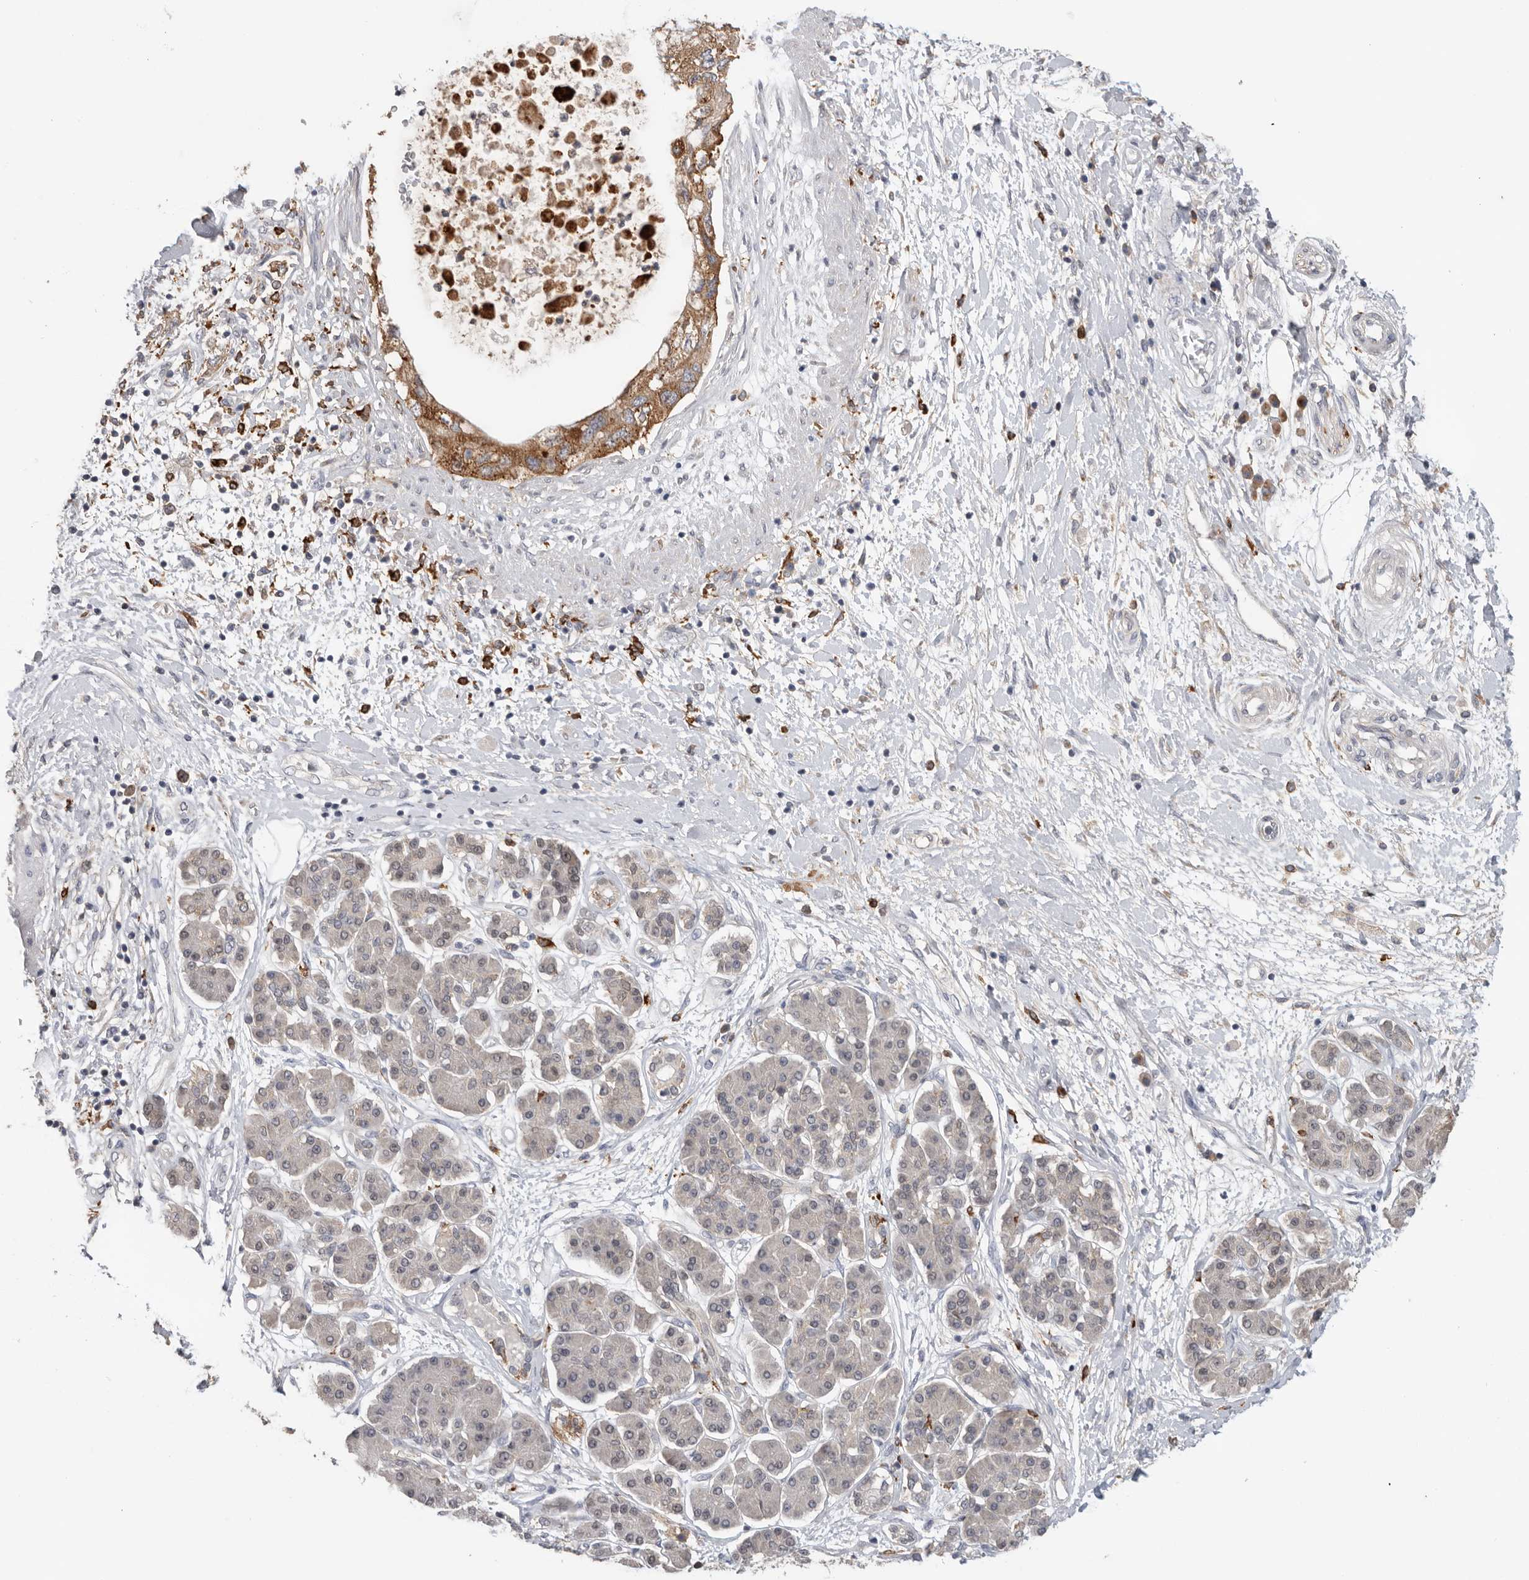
{"staining": {"intensity": "moderate", "quantity": ">75%", "location": "cytoplasmic/membranous"}, "tissue": "pancreatic cancer", "cell_type": "Tumor cells", "image_type": "cancer", "snomed": [{"axis": "morphology", "description": "Adenocarcinoma, NOS"}, {"axis": "topography", "description": "Pancreas"}], "caption": "Human pancreatic cancer stained with a brown dye reveals moderate cytoplasmic/membranous positive staining in about >75% of tumor cells.", "gene": "TFRC", "patient": {"sex": "female", "age": 73}}